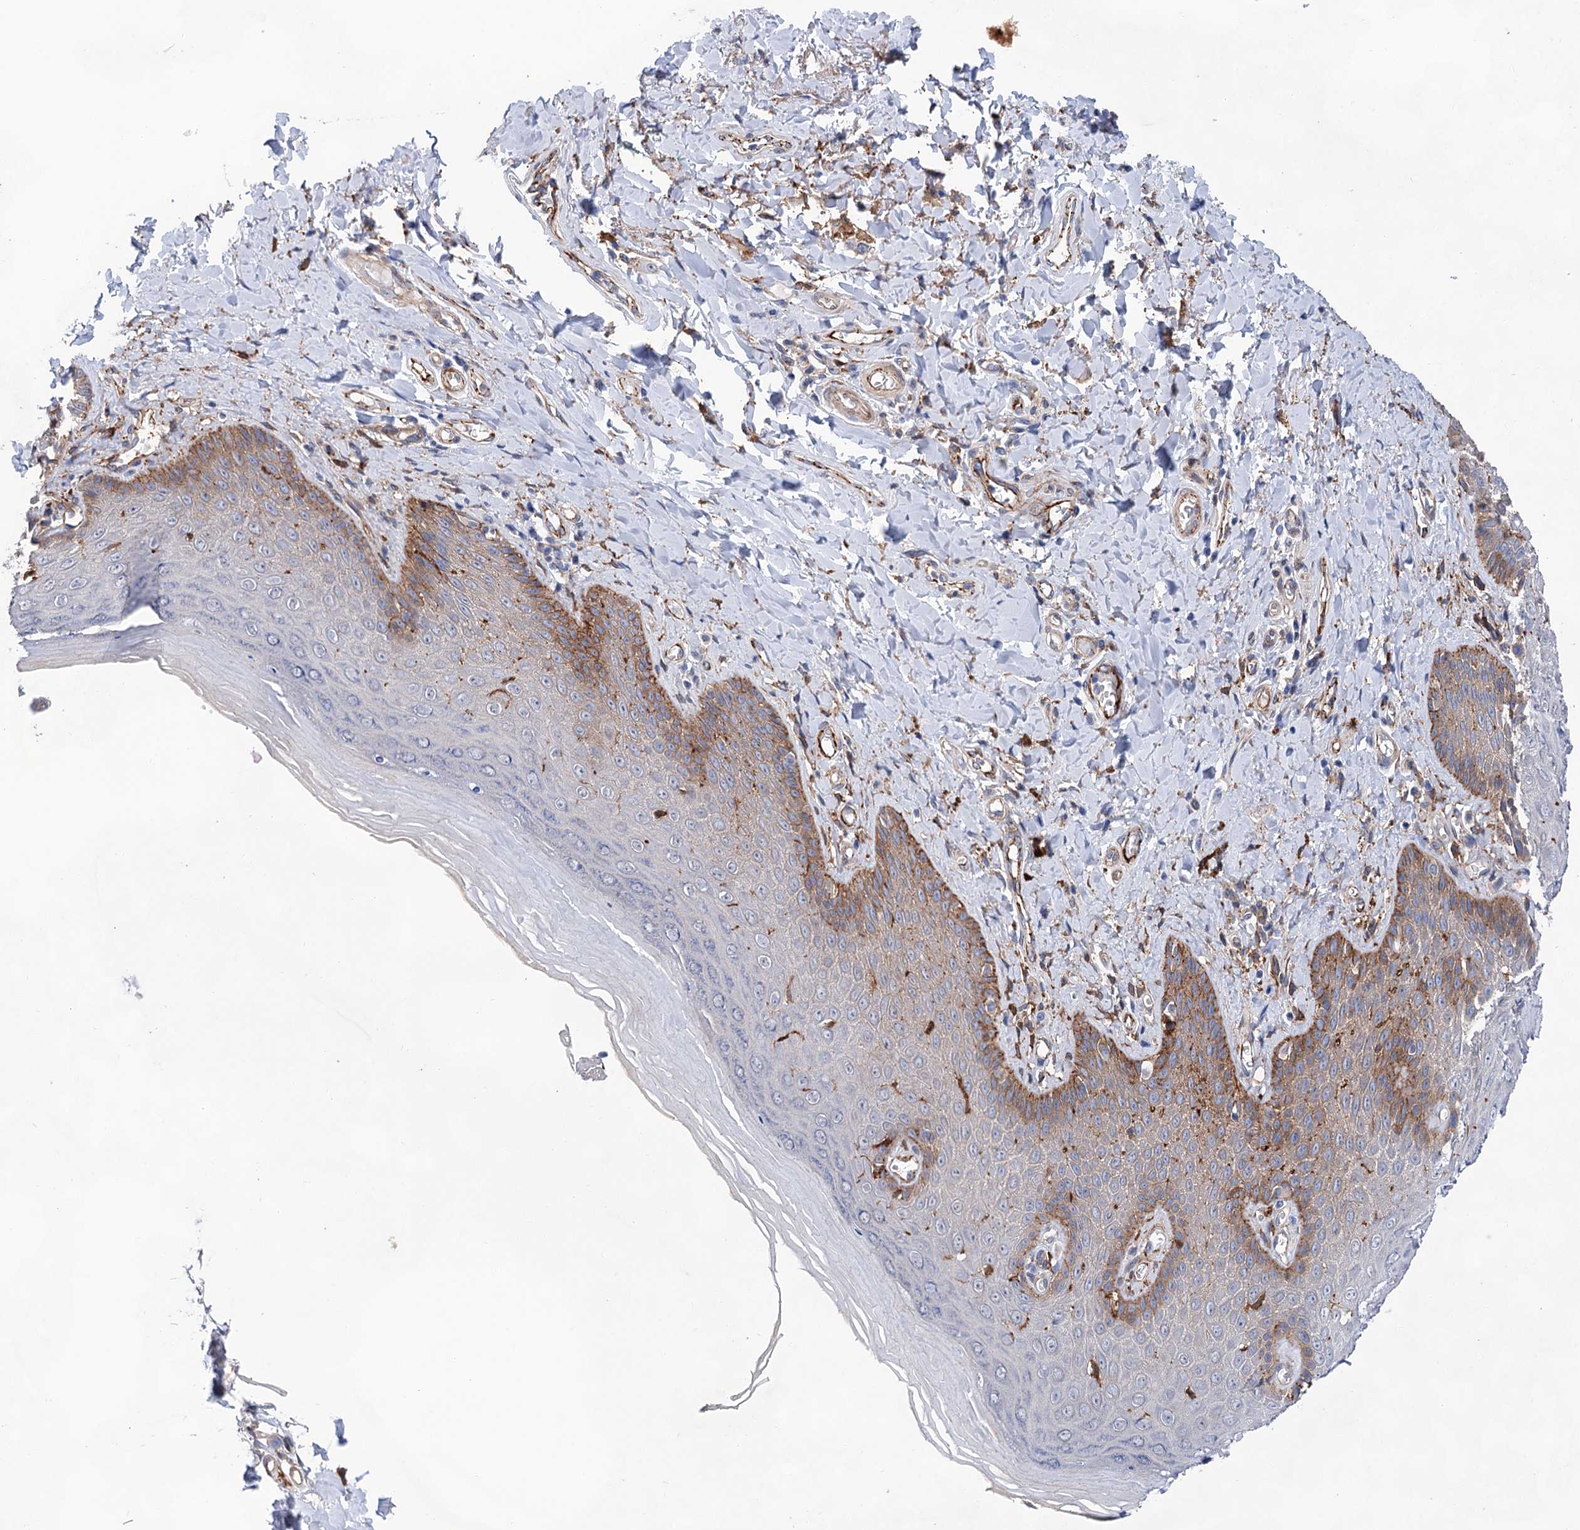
{"staining": {"intensity": "moderate", "quantity": "25%-75%", "location": "cytoplasmic/membranous"}, "tissue": "skin", "cell_type": "Epidermal cells", "image_type": "normal", "snomed": [{"axis": "morphology", "description": "Normal tissue, NOS"}, {"axis": "topography", "description": "Anal"}], "caption": "Immunohistochemical staining of unremarkable skin reveals medium levels of moderate cytoplasmic/membranous staining in approximately 25%-75% of epidermal cells. The staining is performed using DAB brown chromogen to label protein expression. The nuclei are counter-stained blue using hematoxylin.", "gene": "TMTC3", "patient": {"sex": "male", "age": 78}}